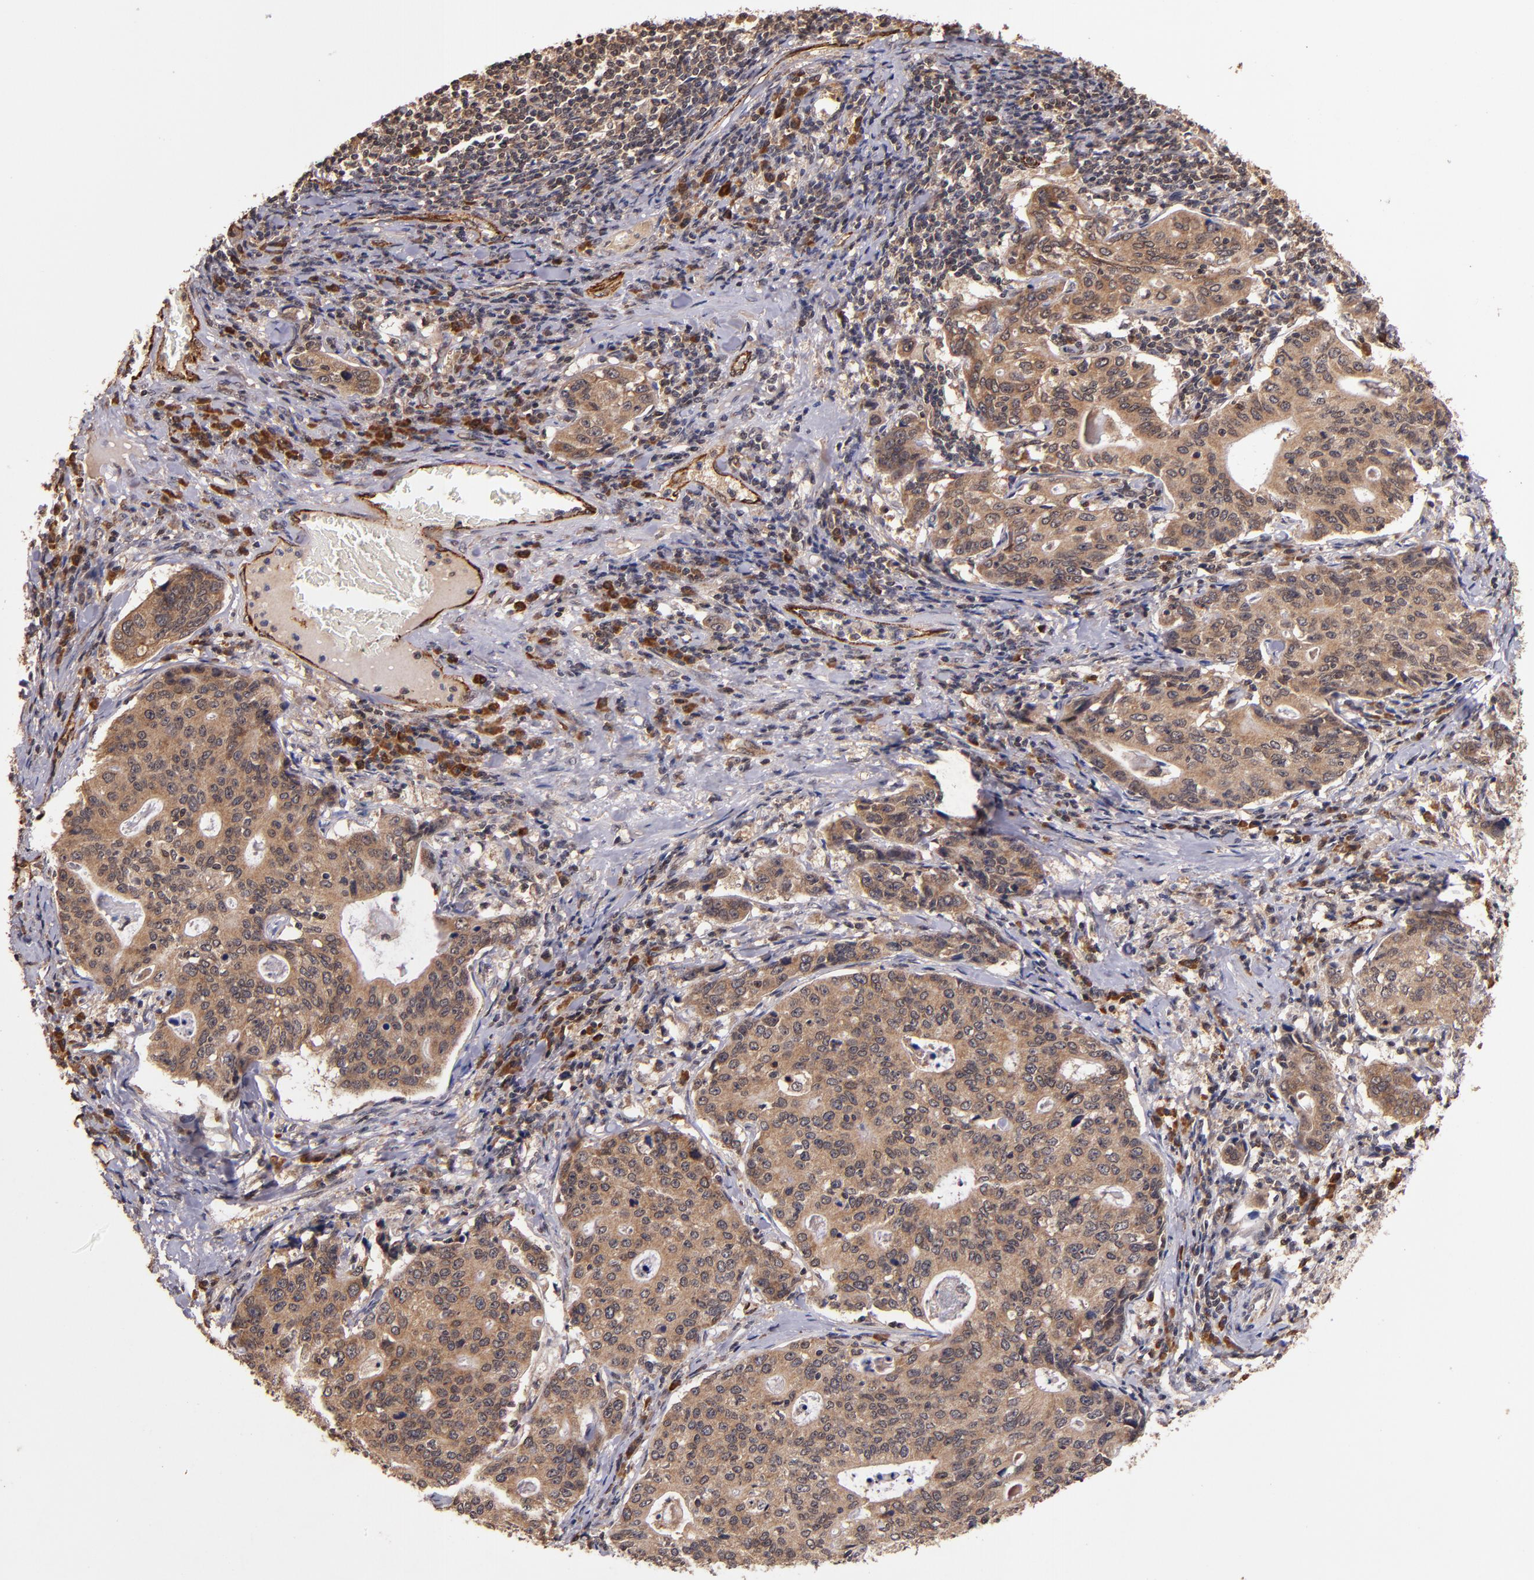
{"staining": {"intensity": "strong", "quantity": ">75%", "location": "cytoplasmic/membranous"}, "tissue": "stomach cancer", "cell_type": "Tumor cells", "image_type": "cancer", "snomed": [{"axis": "morphology", "description": "Adenocarcinoma, NOS"}, {"axis": "topography", "description": "Esophagus"}, {"axis": "topography", "description": "Stomach"}], "caption": "Protein staining reveals strong cytoplasmic/membranous positivity in about >75% of tumor cells in stomach adenocarcinoma.", "gene": "RIOK3", "patient": {"sex": "male", "age": 74}}